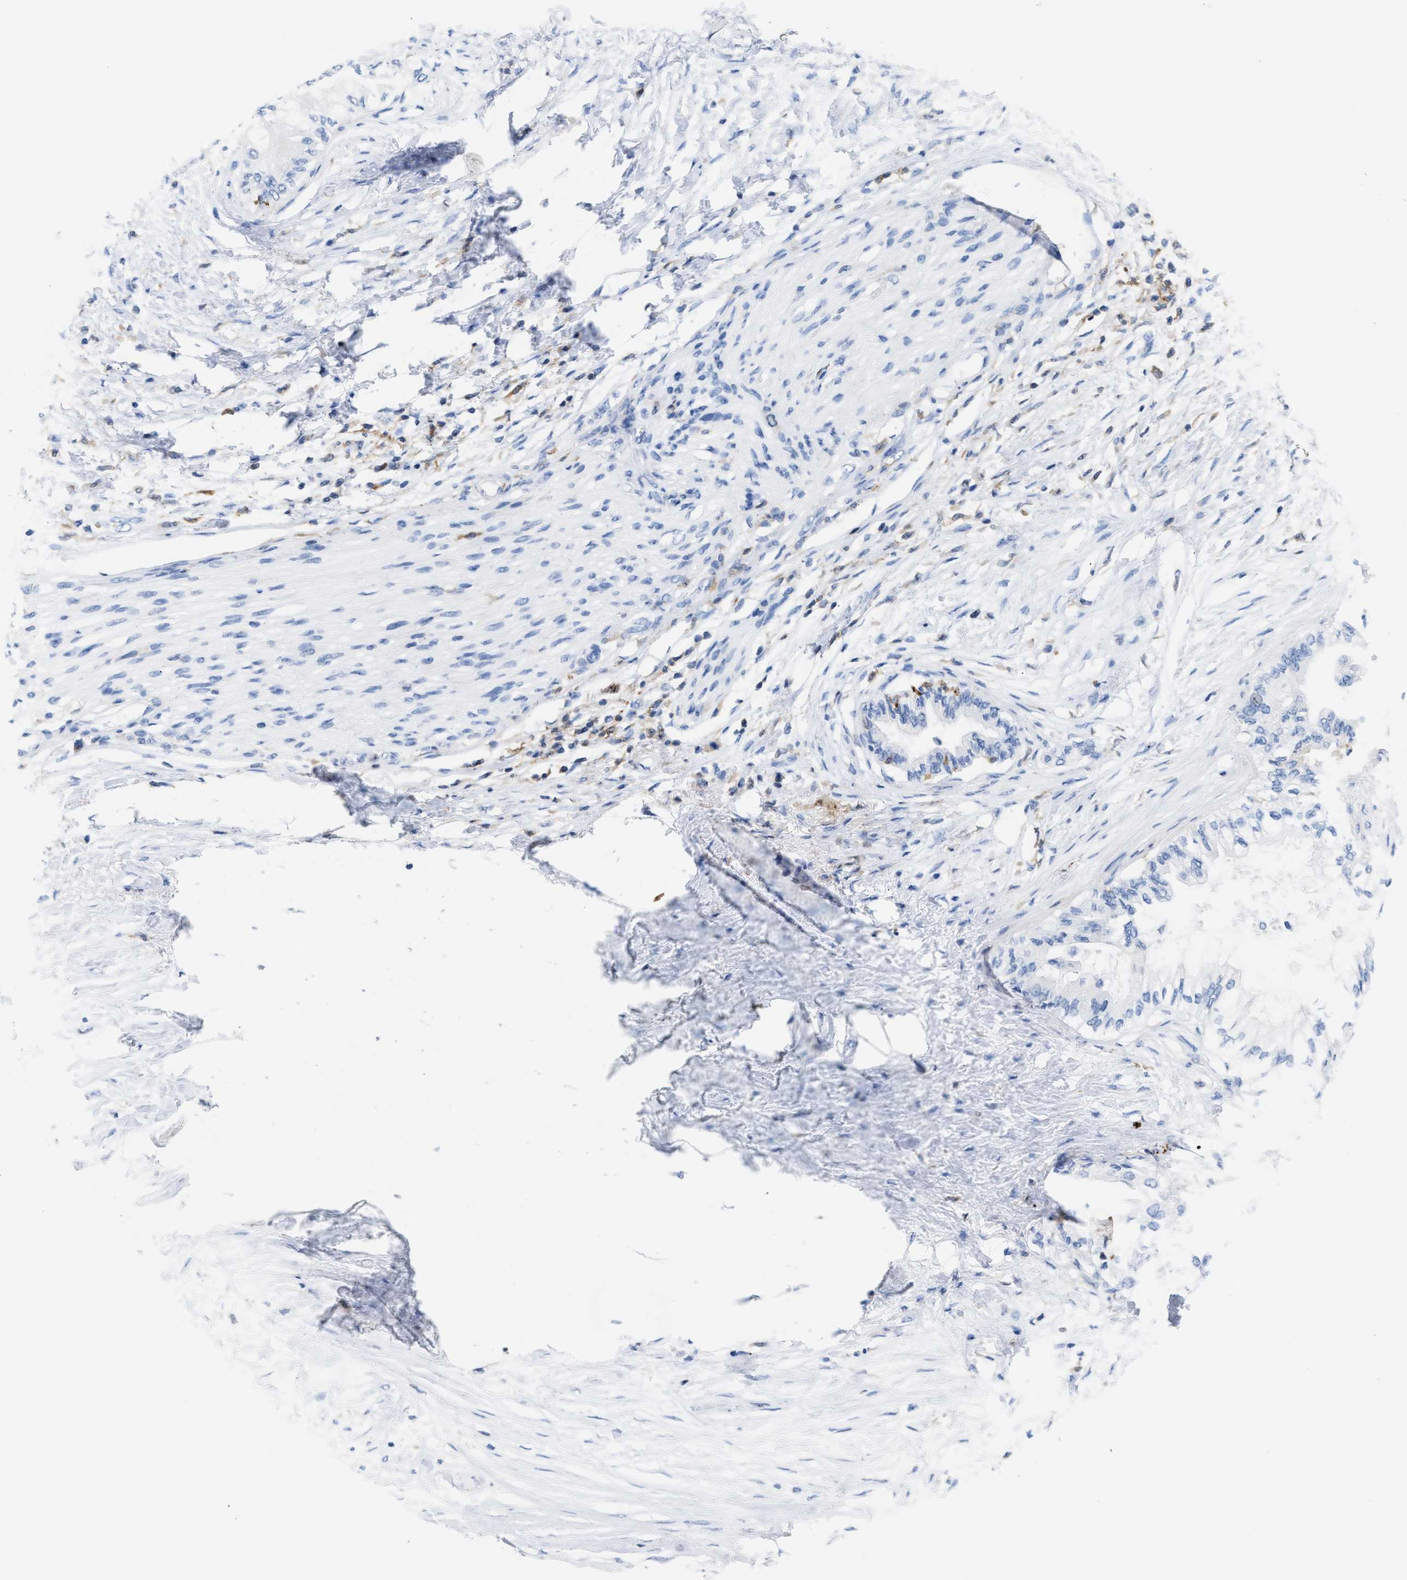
{"staining": {"intensity": "negative", "quantity": "none", "location": "none"}, "tissue": "pancreatic cancer", "cell_type": "Tumor cells", "image_type": "cancer", "snomed": [{"axis": "morphology", "description": "Normal tissue, NOS"}, {"axis": "morphology", "description": "Adenocarcinoma, NOS"}, {"axis": "topography", "description": "Pancreas"}, {"axis": "topography", "description": "Duodenum"}], "caption": "IHC histopathology image of neoplastic tissue: human pancreatic cancer stained with DAB (3,3'-diaminobenzidine) exhibits no significant protein expression in tumor cells. (Stains: DAB (3,3'-diaminobenzidine) immunohistochemistry with hematoxylin counter stain, Microscopy: brightfield microscopy at high magnification).", "gene": "LCP1", "patient": {"sex": "female", "age": 60}}